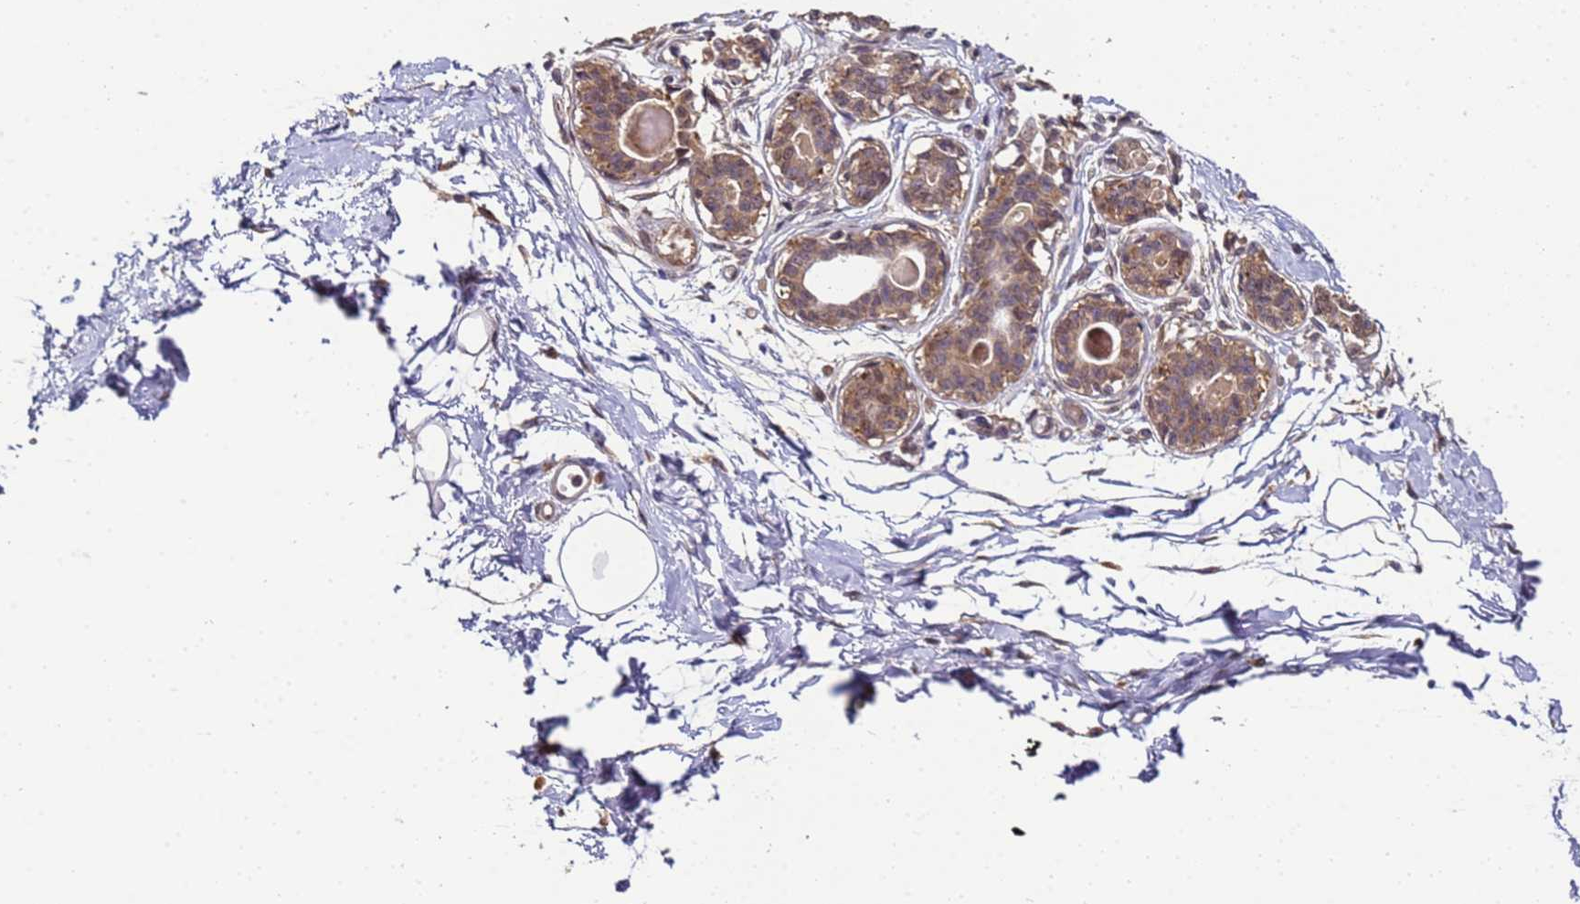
{"staining": {"intensity": "negative", "quantity": "none", "location": "none"}, "tissue": "breast", "cell_type": "Adipocytes", "image_type": "normal", "snomed": [{"axis": "morphology", "description": "Normal tissue, NOS"}, {"axis": "topography", "description": "Breast"}], "caption": "The micrograph reveals no staining of adipocytes in benign breast. Brightfield microscopy of immunohistochemistry stained with DAB (brown) and hematoxylin (blue), captured at high magnification.", "gene": "ANKRD17", "patient": {"sex": "female", "age": 45}}